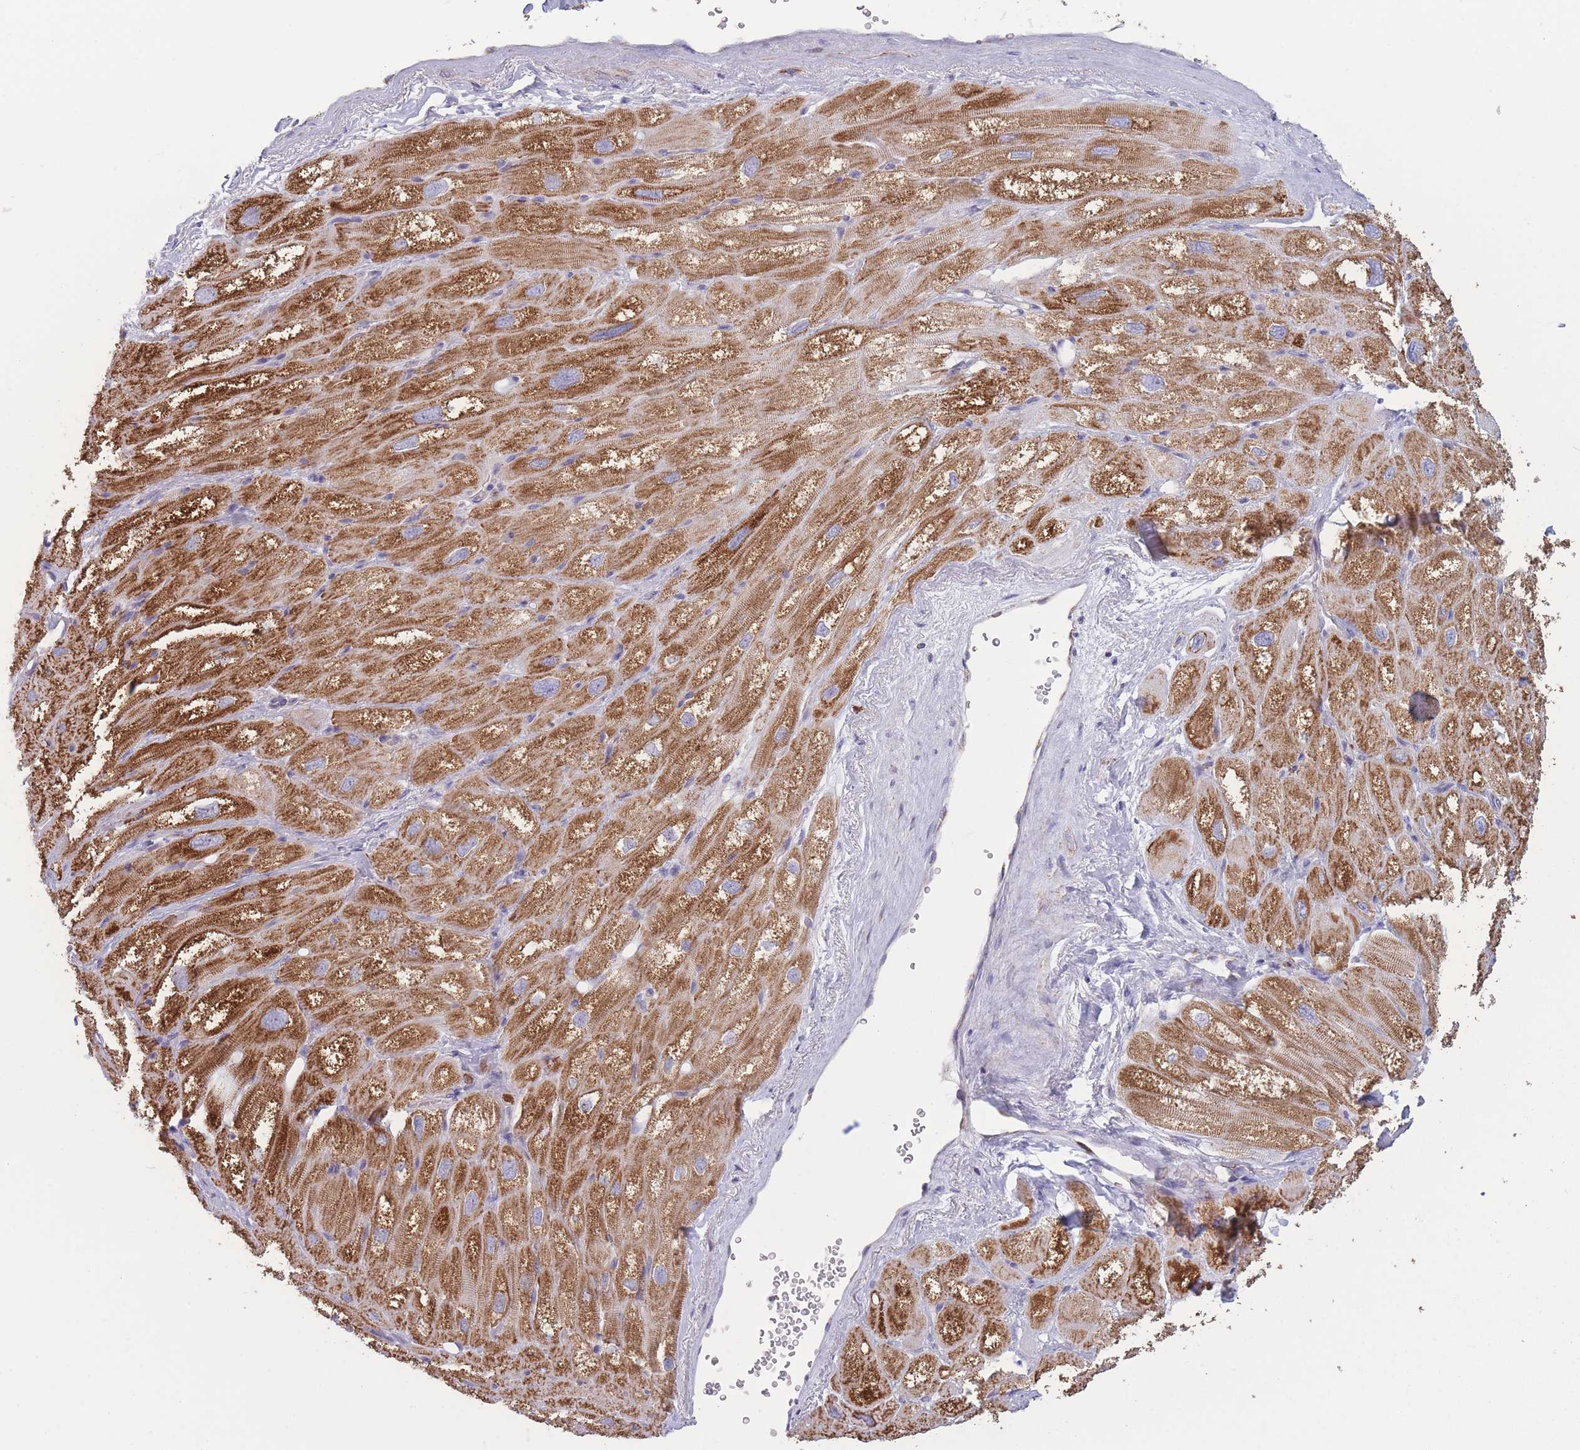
{"staining": {"intensity": "moderate", "quantity": ">75%", "location": "cytoplasmic/membranous"}, "tissue": "heart muscle", "cell_type": "Cardiomyocytes", "image_type": "normal", "snomed": [{"axis": "morphology", "description": "Normal tissue, NOS"}, {"axis": "topography", "description": "Heart"}], "caption": "DAB (3,3'-diaminobenzidine) immunohistochemical staining of unremarkable heart muscle exhibits moderate cytoplasmic/membranous protein positivity in approximately >75% of cardiomyocytes. (brown staining indicates protein expression, while blue staining denotes nuclei).", "gene": "PDHA1", "patient": {"sex": "male", "age": 50}}